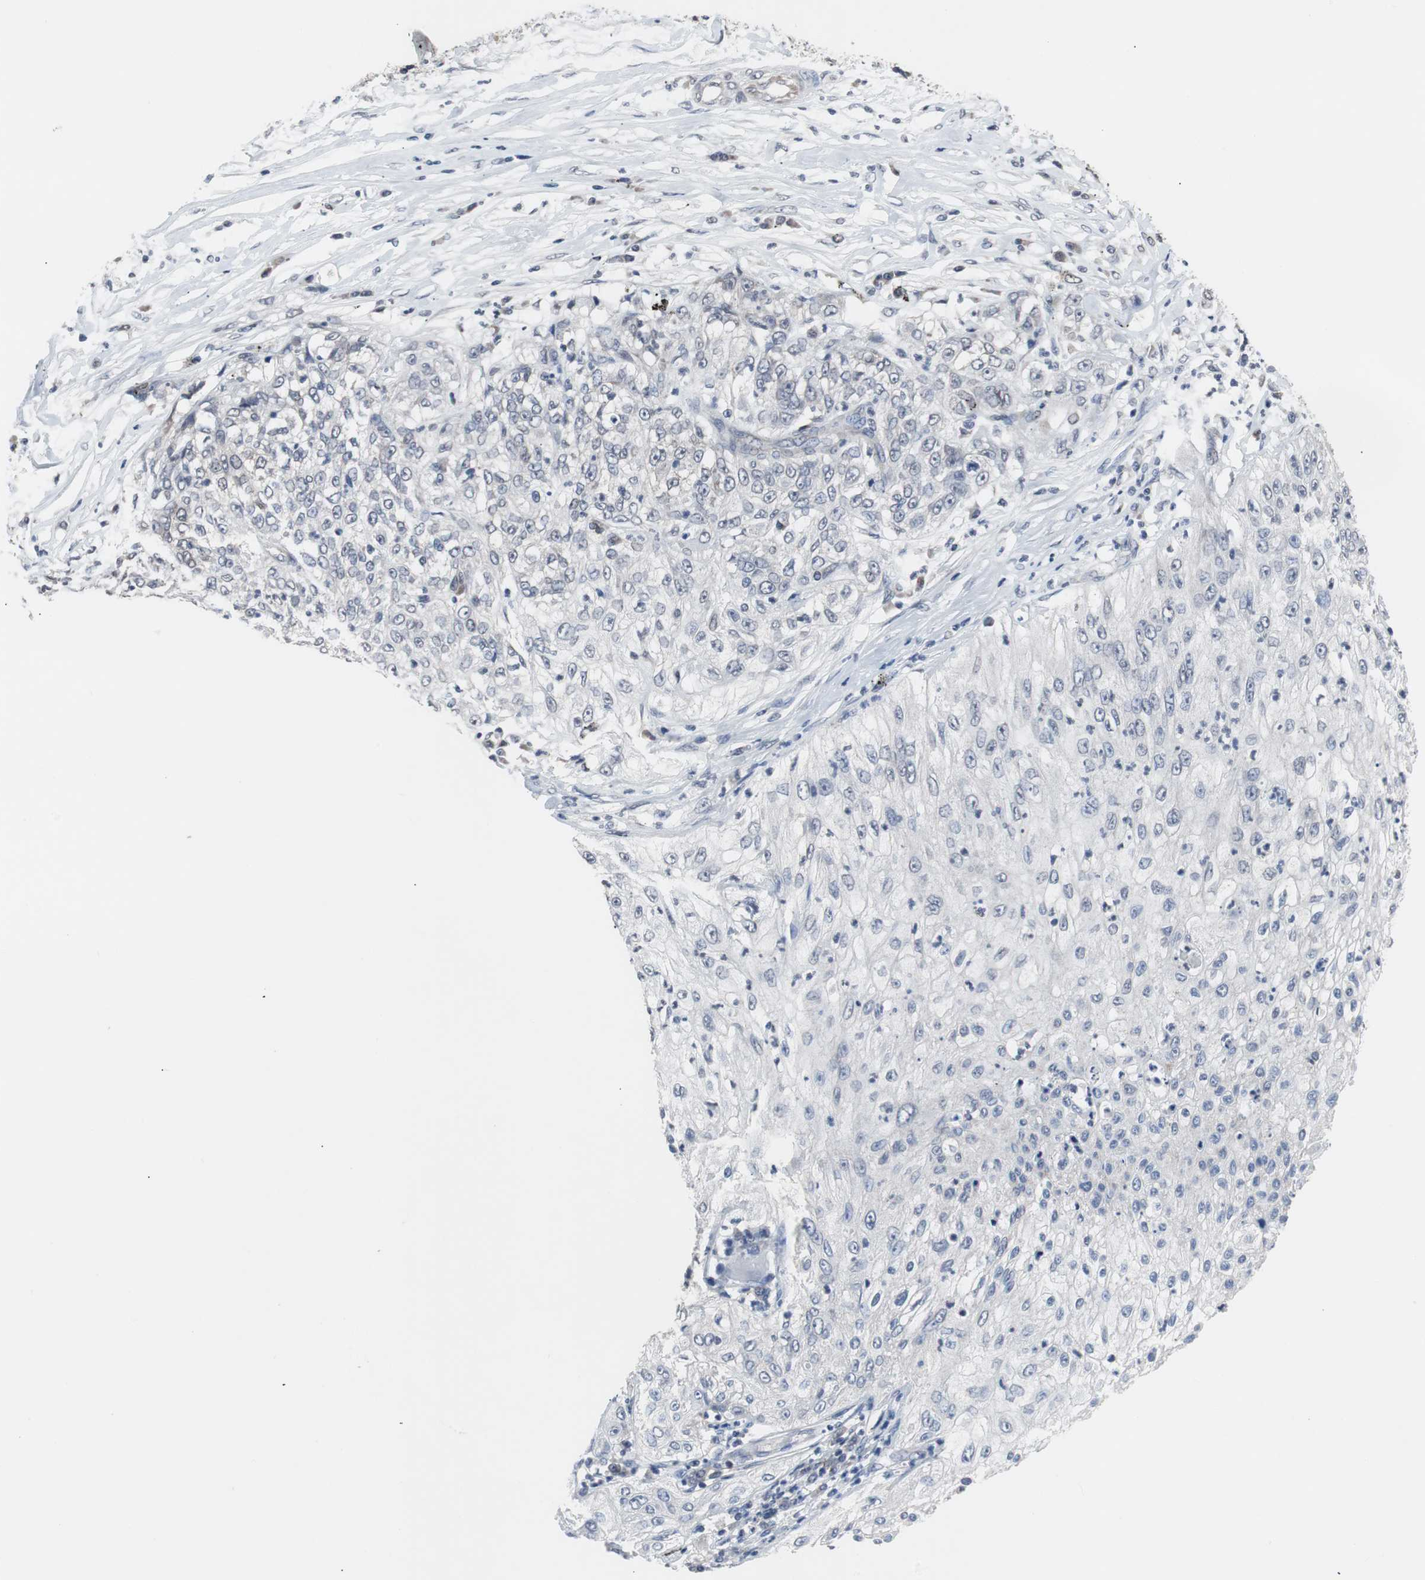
{"staining": {"intensity": "negative", "quantity": "none", "location": "none"}, "tissue": "lung cancer", "cell_type": "Tumor cells", "image_type": "cancer", "snomed": [{"axis": "morphology", "description": "Inflammation, NOS"}, {"axis": "morphology", "description": "Squamous cell carcinoma, NOS"}, {"axis": "topography", "description": "Lymph node"}, {"axis": "topography", "description": "Soft tissue"}, {"axis": "topography", "description": "Lung"}], "caption": "The histopathology image reveals no significant staining in tumor cells of lung cancer (squamous cell carcinoma).", "gene": "RBM47", "patient": {"sex": "male", "age": 66}}